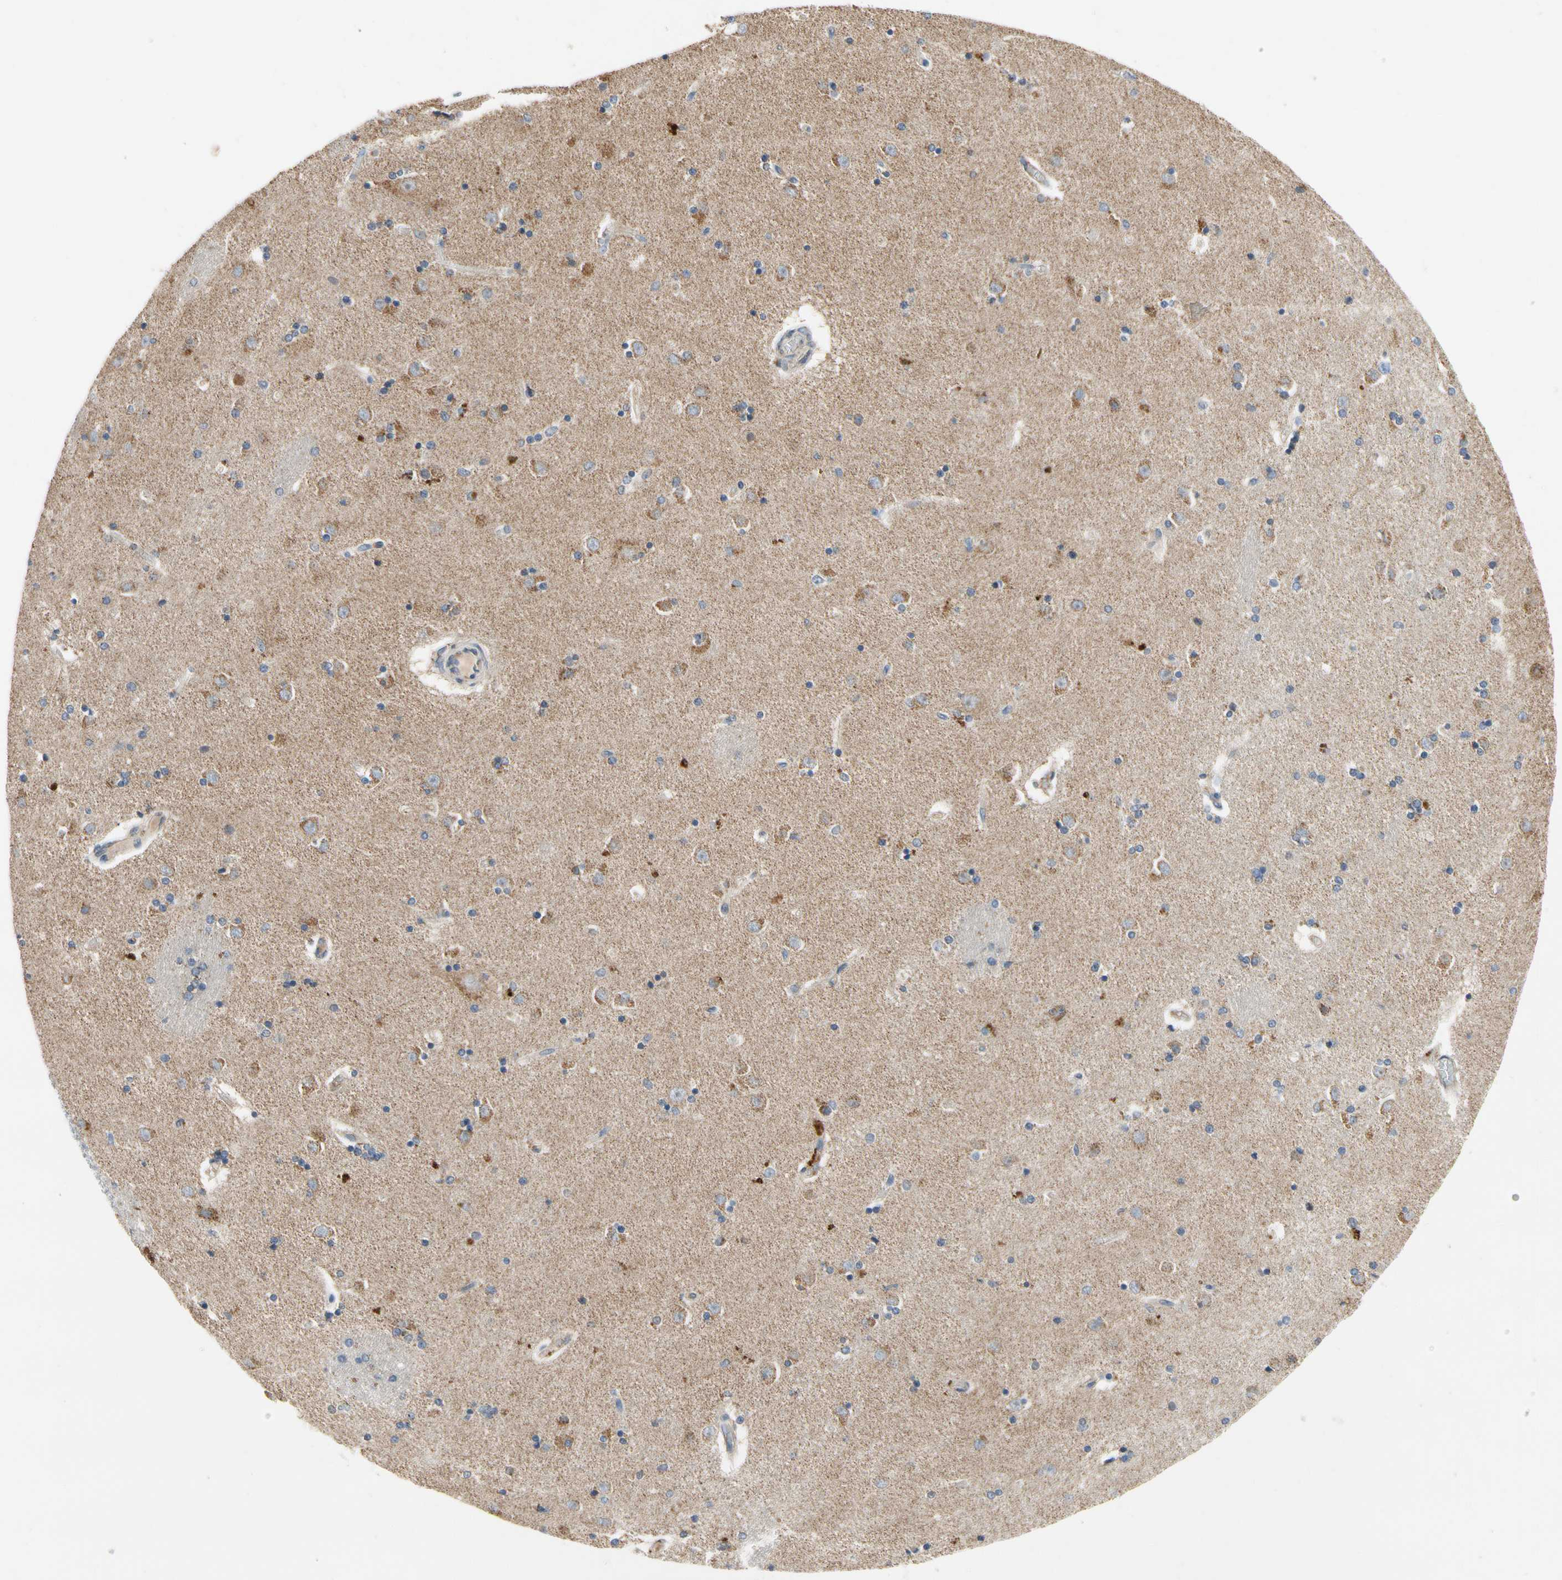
{"staining": {"intensity": "negative", "quantity": "none", "location": "none"}, "tissue": "caudate", "cell_type": "Glial cells", "image_type": "normal", "snomed": [{"axis": "morphology", "description": "Normal tissue, NOS"}, {"axis": "topography", "description": "Lateral ventricle wall"}], "caption": "The photomicrograph demonstrates no significant positivity in glial cells of caudate.", "gene": "KLHDC8B", "patient": {"sex": "female", "age": 54}}